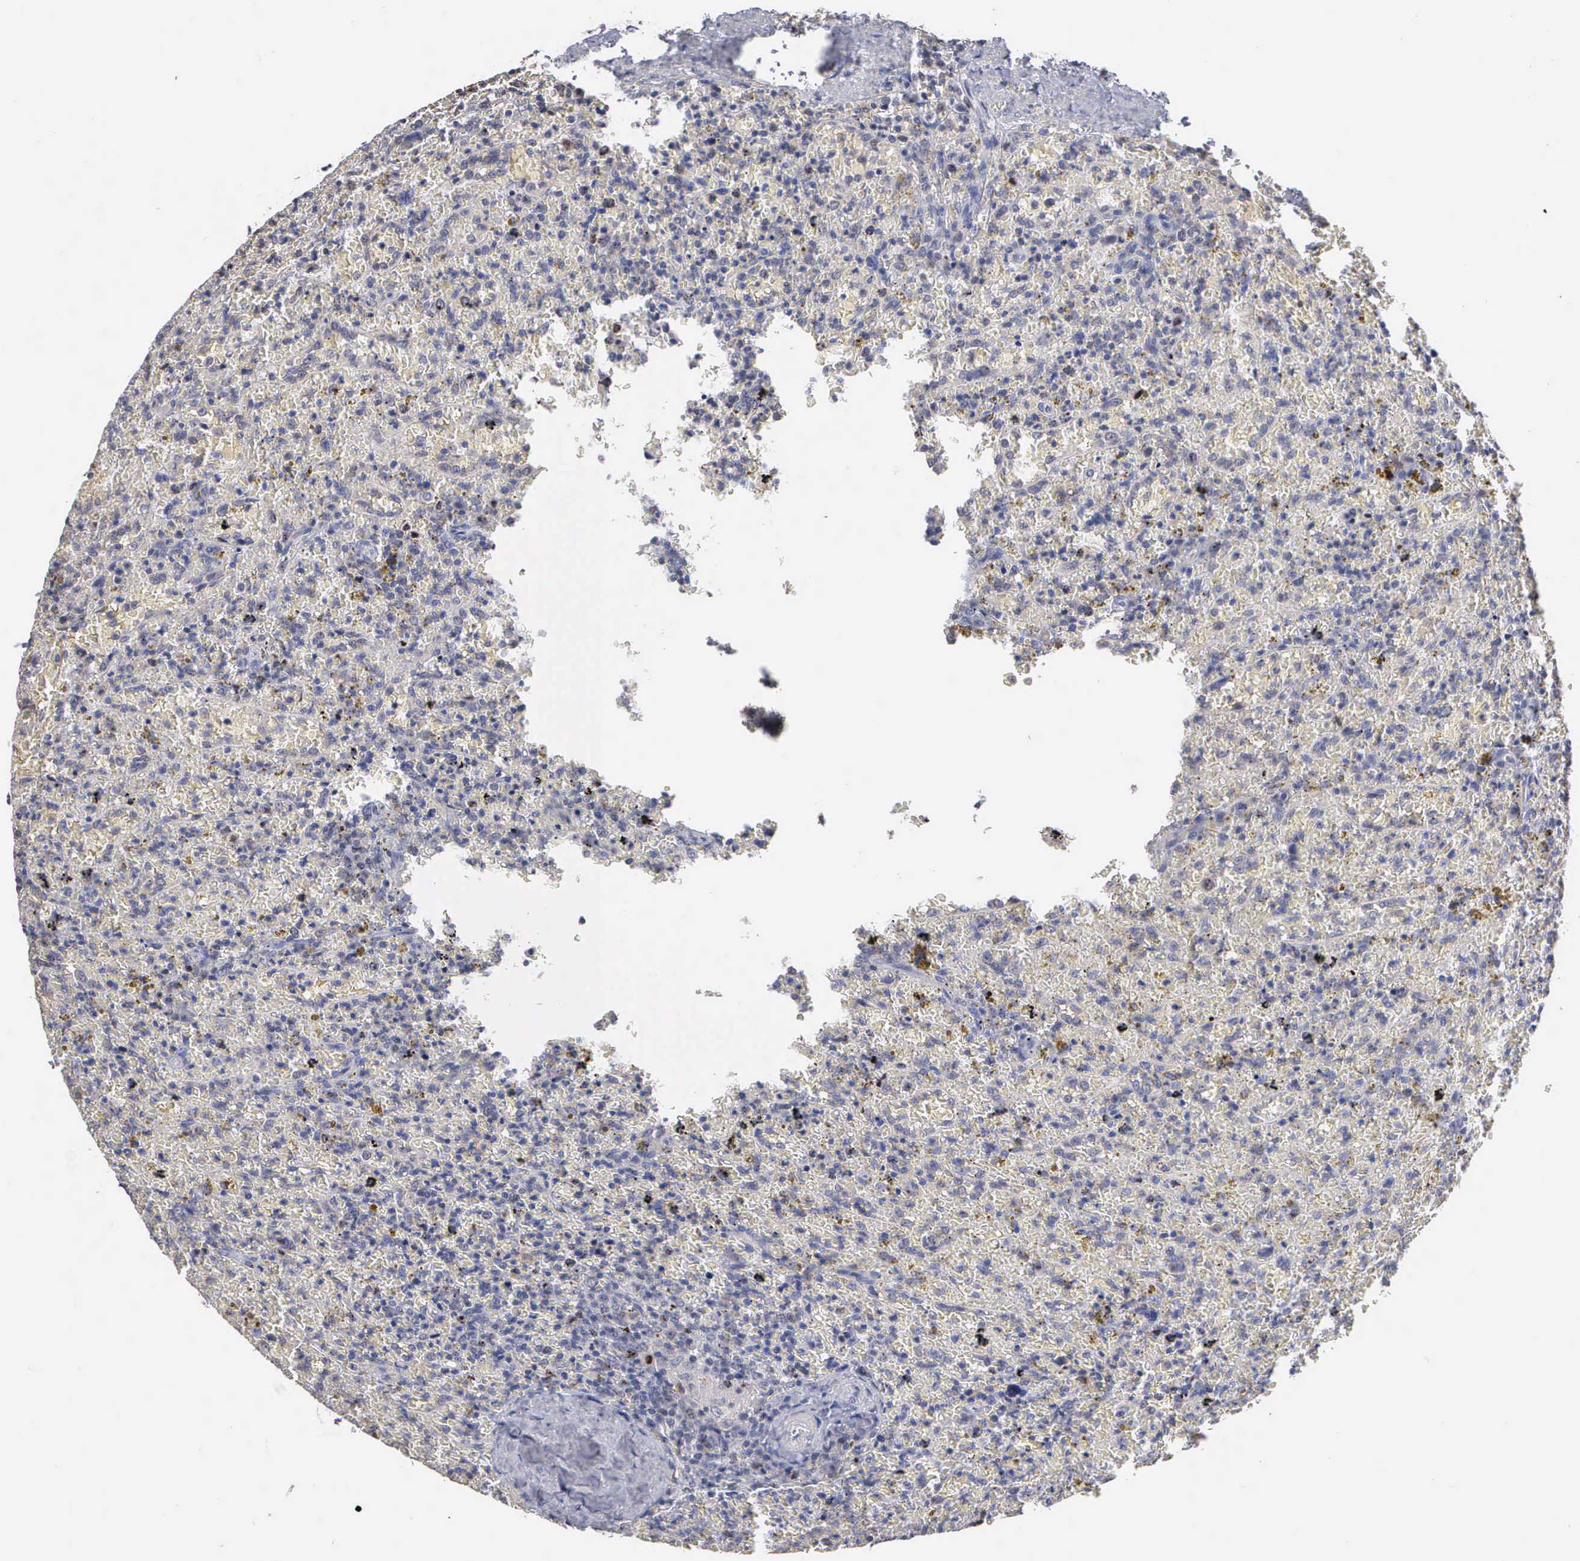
{"staining": {"intensity": "negative", "quantity": "none", "location": "none"}, "tissue": "lymphoma", "cell_type": "Tumor cells", "image_type": "cancer", "snomed": [{"axis": "morphology", "description": "Malignant lymphoma, non-Hodgkin's type, High grade"}, {"axis": "topography", "description": "Spleen"}, {"axis": "topography", "description": "Lymph node"}], "caption": "Histopathology image shows no protein positivity in tumor cells of malignant lymphoma, non-Hodgkin's type (high-grade) tissue.", "gene": "KDM6A", "patient": {"sex": "female", "age": 70}}